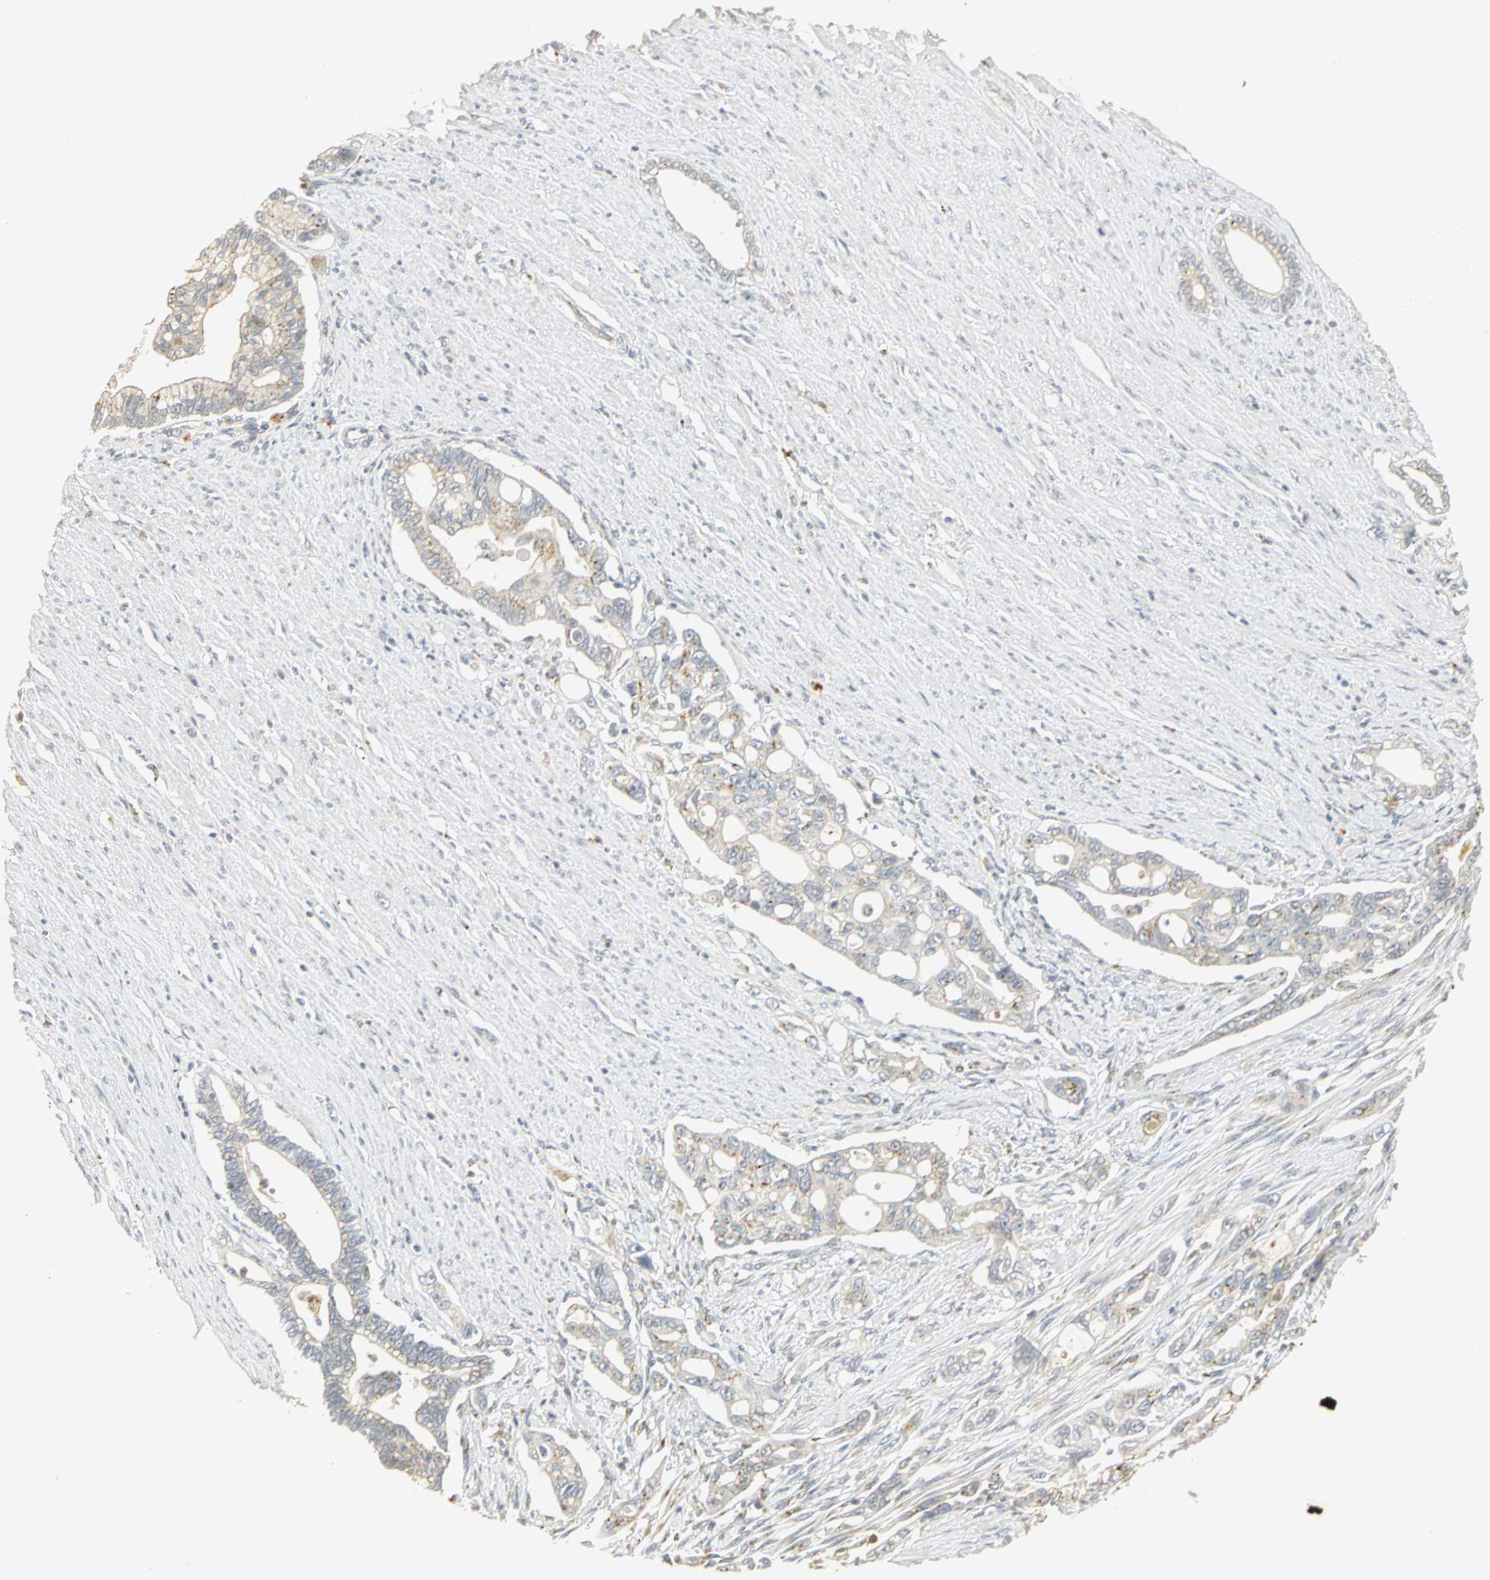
{"staining": {"intensity": "weak", "quantity": "25%-75%", "location": "cytoplasmic/membranous"}, "tissue": "pancreatic cancer", "cell_type": "Tumor cells", "image_type": "cancer", "snomed": [{"axis": "morphology", "description": "Normal tissue, NOS"}, {"axis": "topography", "description": "Pancreas"}], "caption": "Pancreatic cancer was stained to show a protein in brown. There is low levels of weak cytoplasmic/membranous staining in approximately 25%-75% of tumor cells. Ihc stains the protein in brown and the nuclei are stained blue.", "gene": "TM9SF2", "patient": {"sex": "male", "age": 42}}